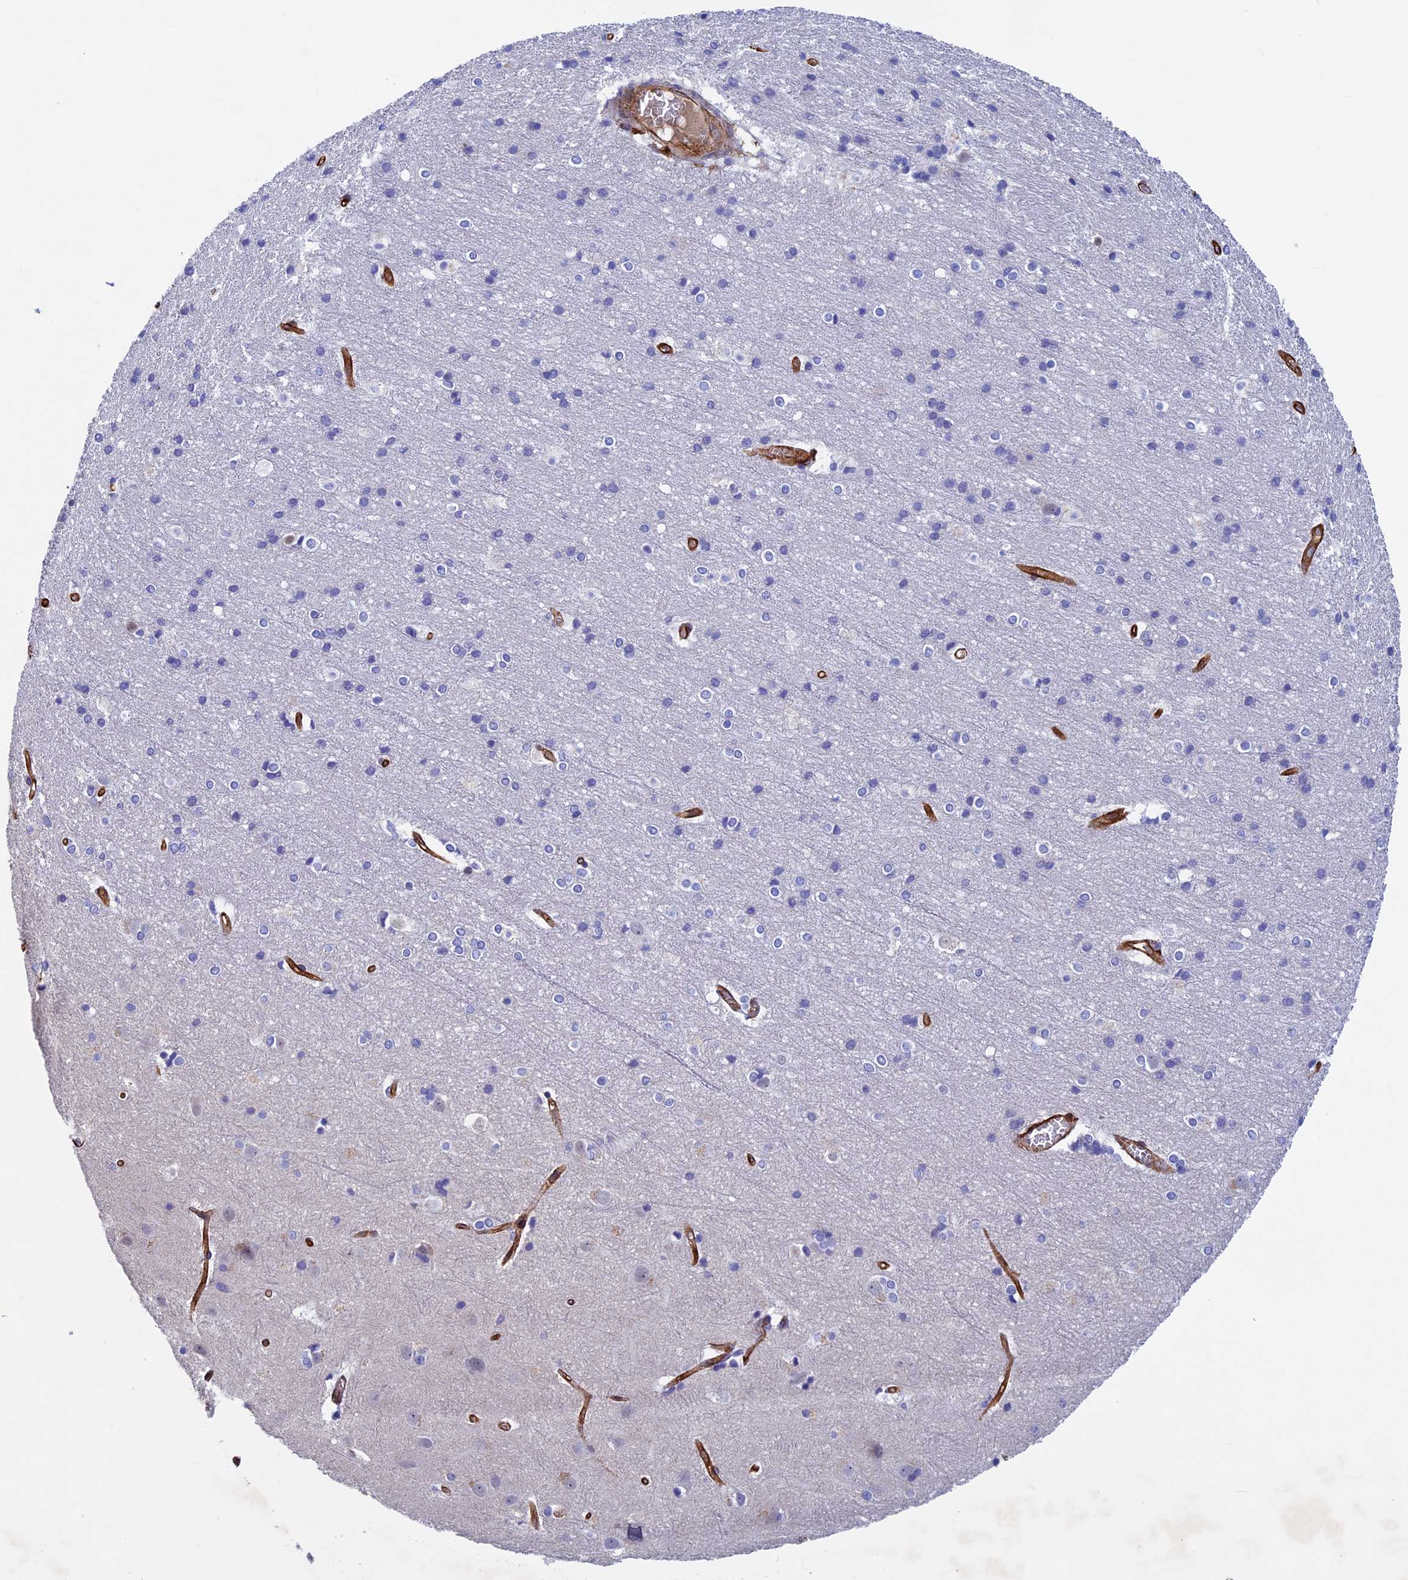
{"staining": {"intensity": "strong", "quantity": ">75%", "location": "cytoplasmic/membranous"}, "tissue": "cerebral cortex", "cell_type": "Endothelial cells", "image_type": "normal", "snomed": [{"axis": "morphology", "description": "Normal tissue, NOS"}, {"axis": "topography", "description": "Cerebral cortex"}], "caption": "An IHC photomicrograph of normal tissue is shown. Protein staining in brown shows strong cytoplasmic/membranous positivity in cerebral cortex within endothelial cells.", "gene": "INSYN1", "patient": {"sex": "male", "age": 54}}